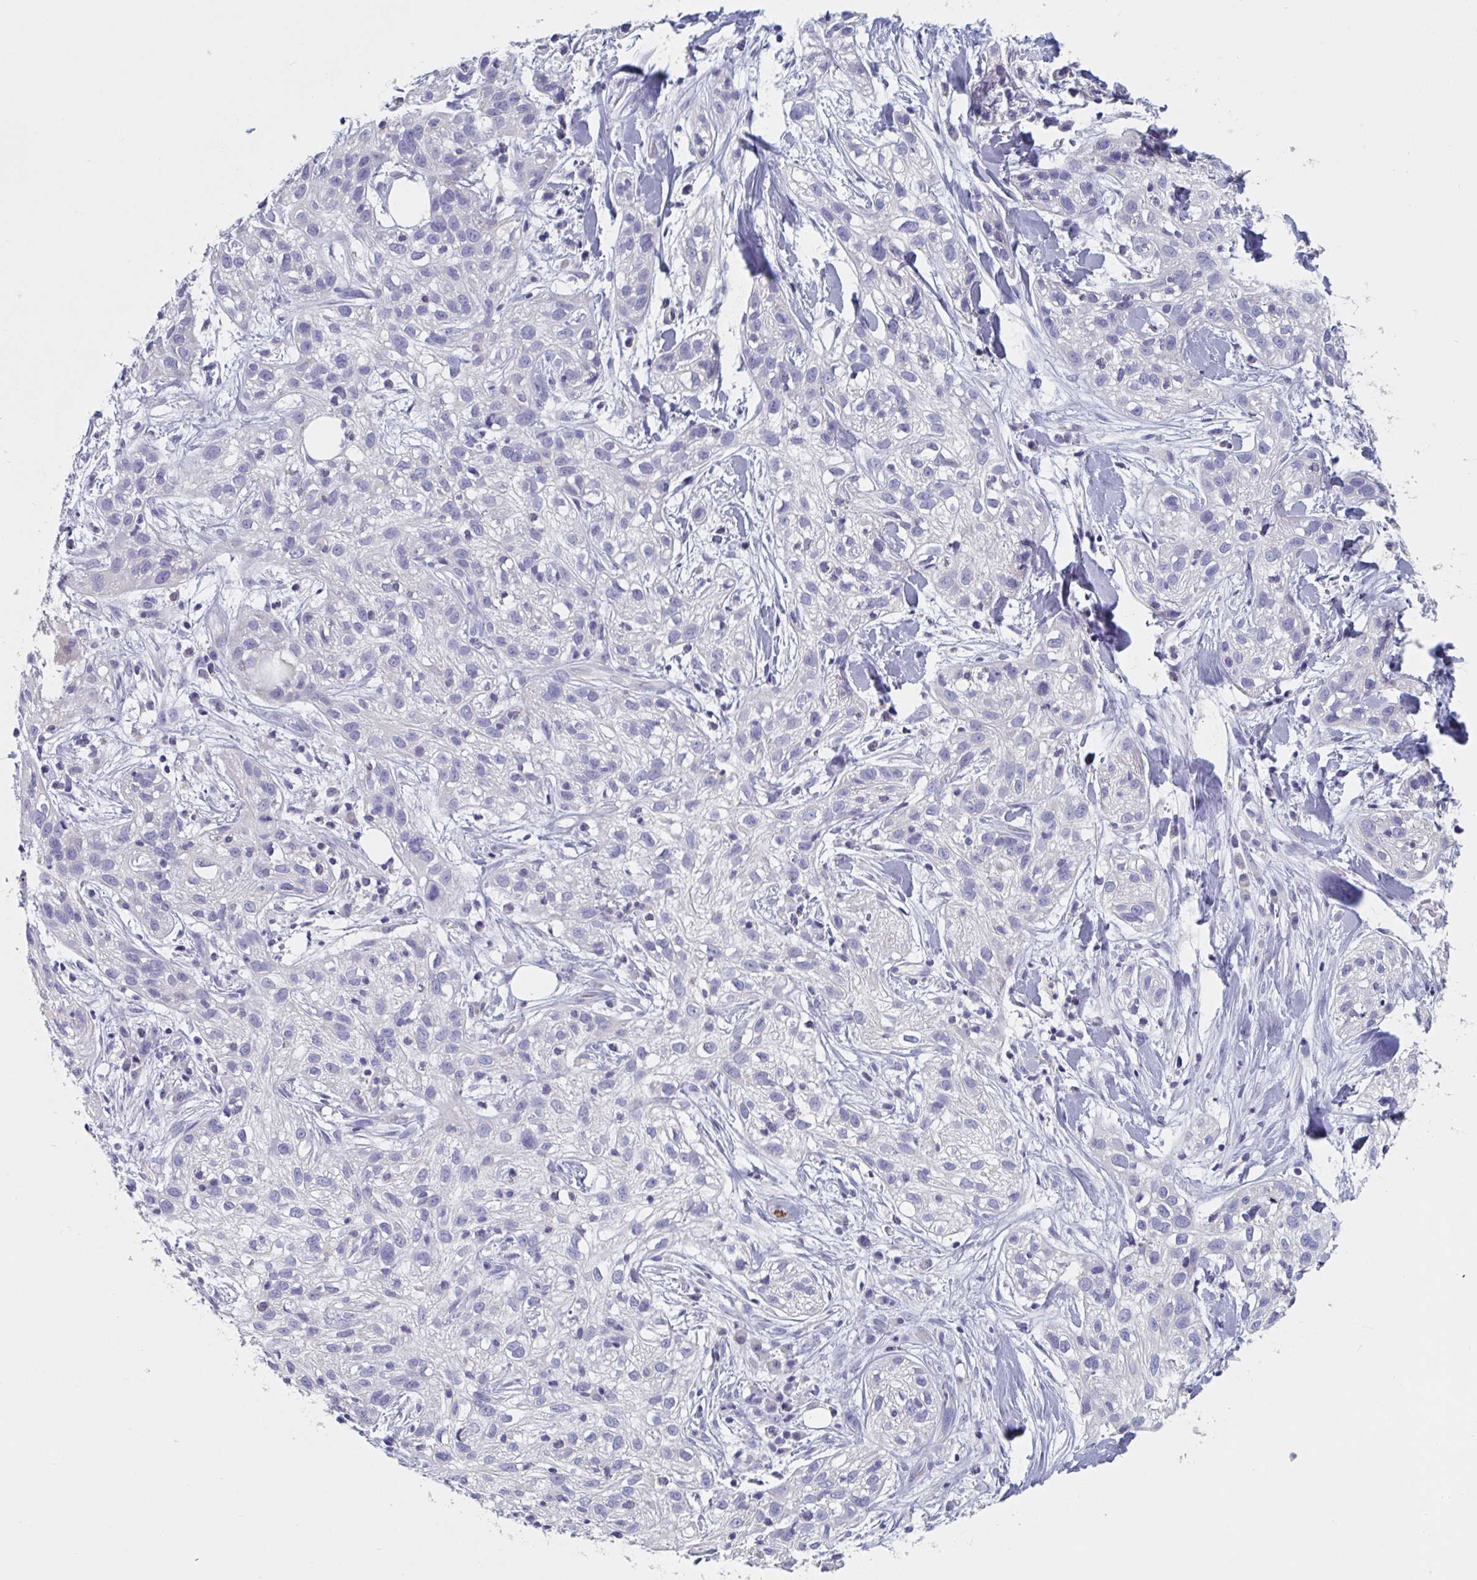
{"staining": {"intensity": "negative", "quantity": "none", "location": "none"}, "tissue": "skin cancer", "cell_type": "Tumor cells", "image_type": "cancer", "snomed": [{"axis": "morphology", "description": "Squamous cell carcinoma, NOS"}, {"axis": "topography", "description": "Skin"}], "caption": "This micrograph is of skin cancer stained with immunohistochemistry (IHC) to label a protein in brown with the nuclei are counter-stained blue. There is no expression in tumor cells.", "gene": "ABHD16A", "patient": {"sex": "male", "age": 82}}